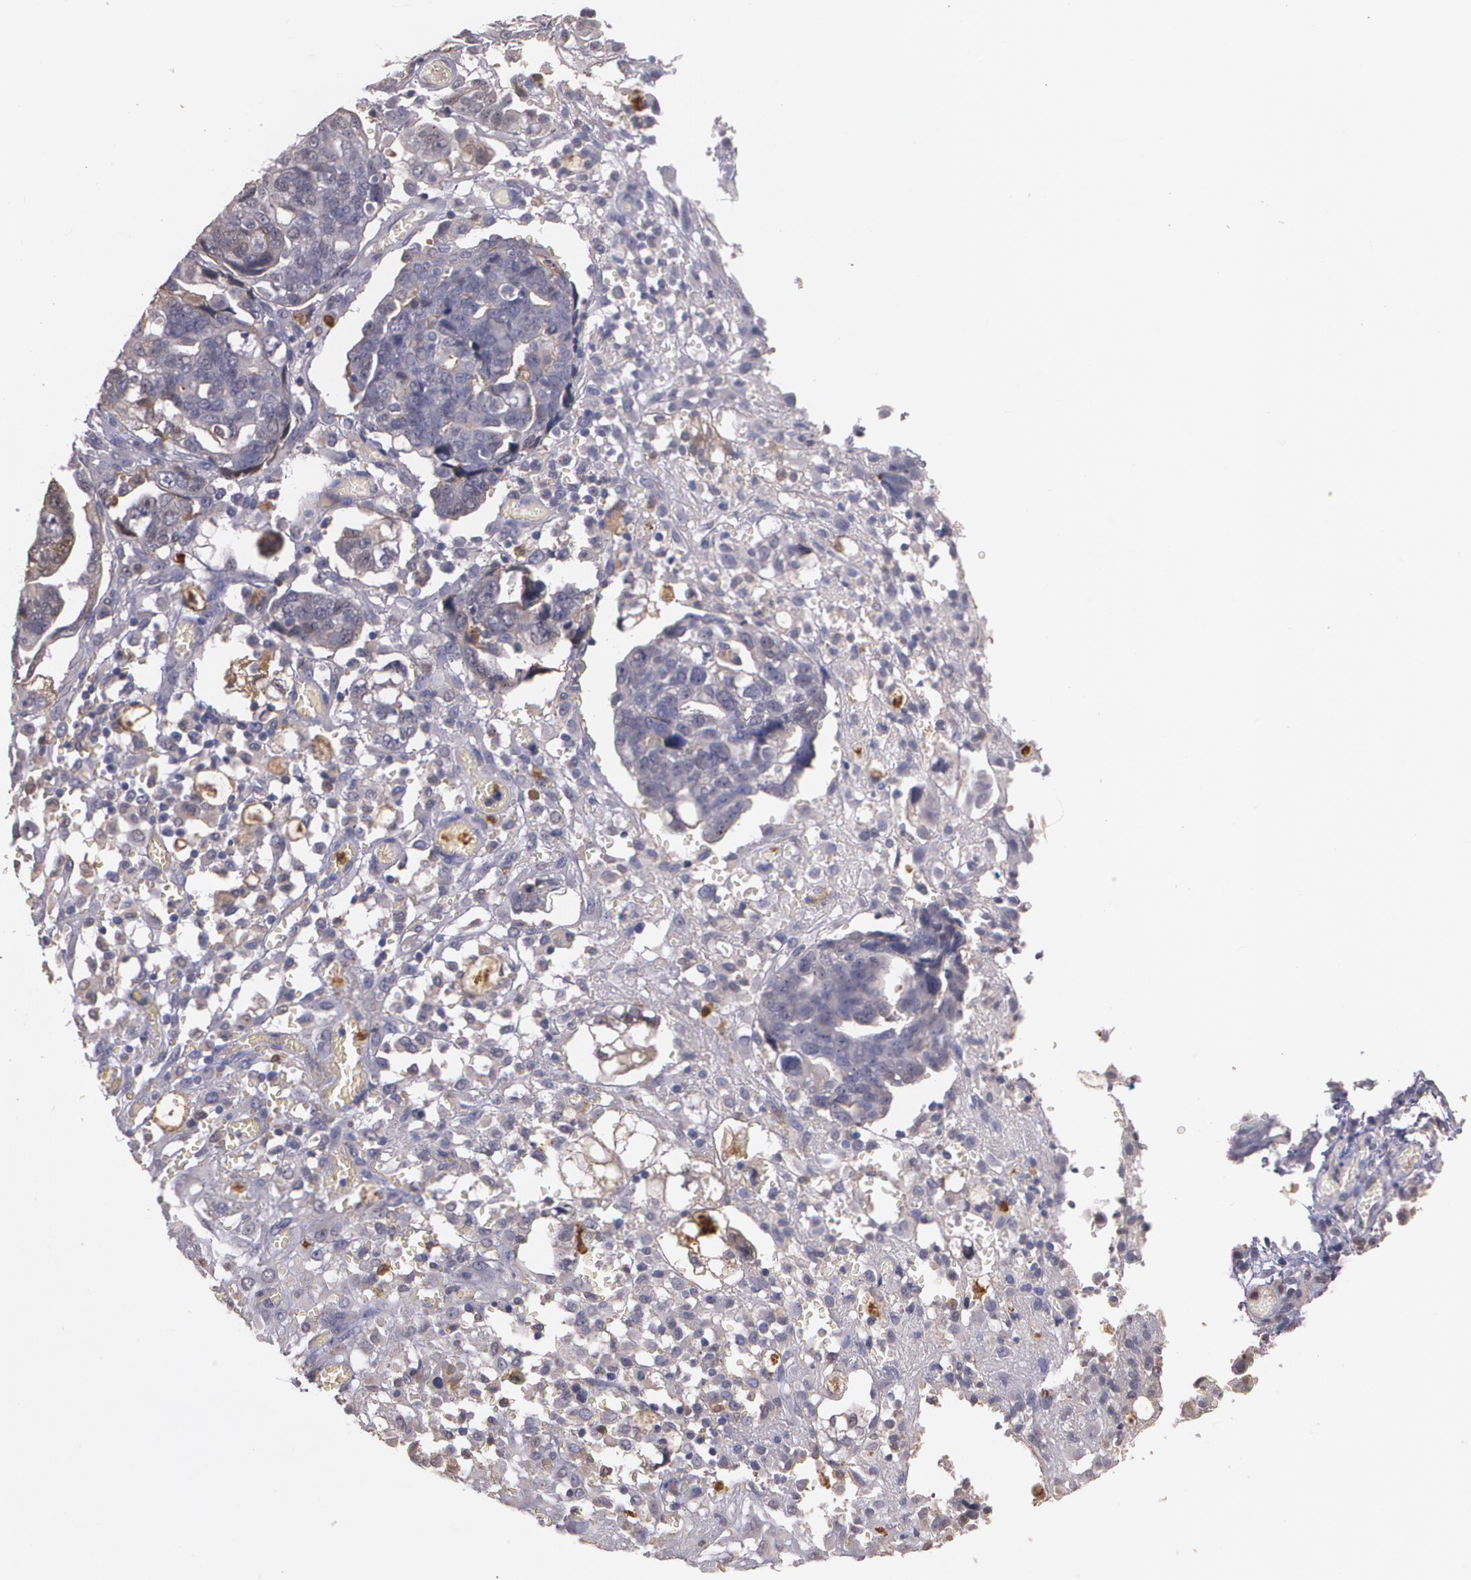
{"staining": {"intensity": "weak", "quantity": "<25%", "location": "cytoplasmic/membranous"}, "tissue": "ovarian cancer", "cell_type": "Tumor cells", "image_type": "cancer", "snomed": [{"axis": "morphology", "description": "Normal tissue, NOS"}, {"axis": "morphology", "description": "Cystadenocarcinoma, serous, NOS"}, {"axis": "topography", "description": "Fallopian tube"}, {"axis": "topography", "description": "Ovary"}], "caption": "Histopathology image shows no significant protein positivity in tumor cells of ovarian cancer. (Brightfield microscopy of DAB (3,3'-diaminobenzidine) immunohistochemistry at high magnification).", "gene": "PTS", "patient": {"sex": "female", "age": 56}}